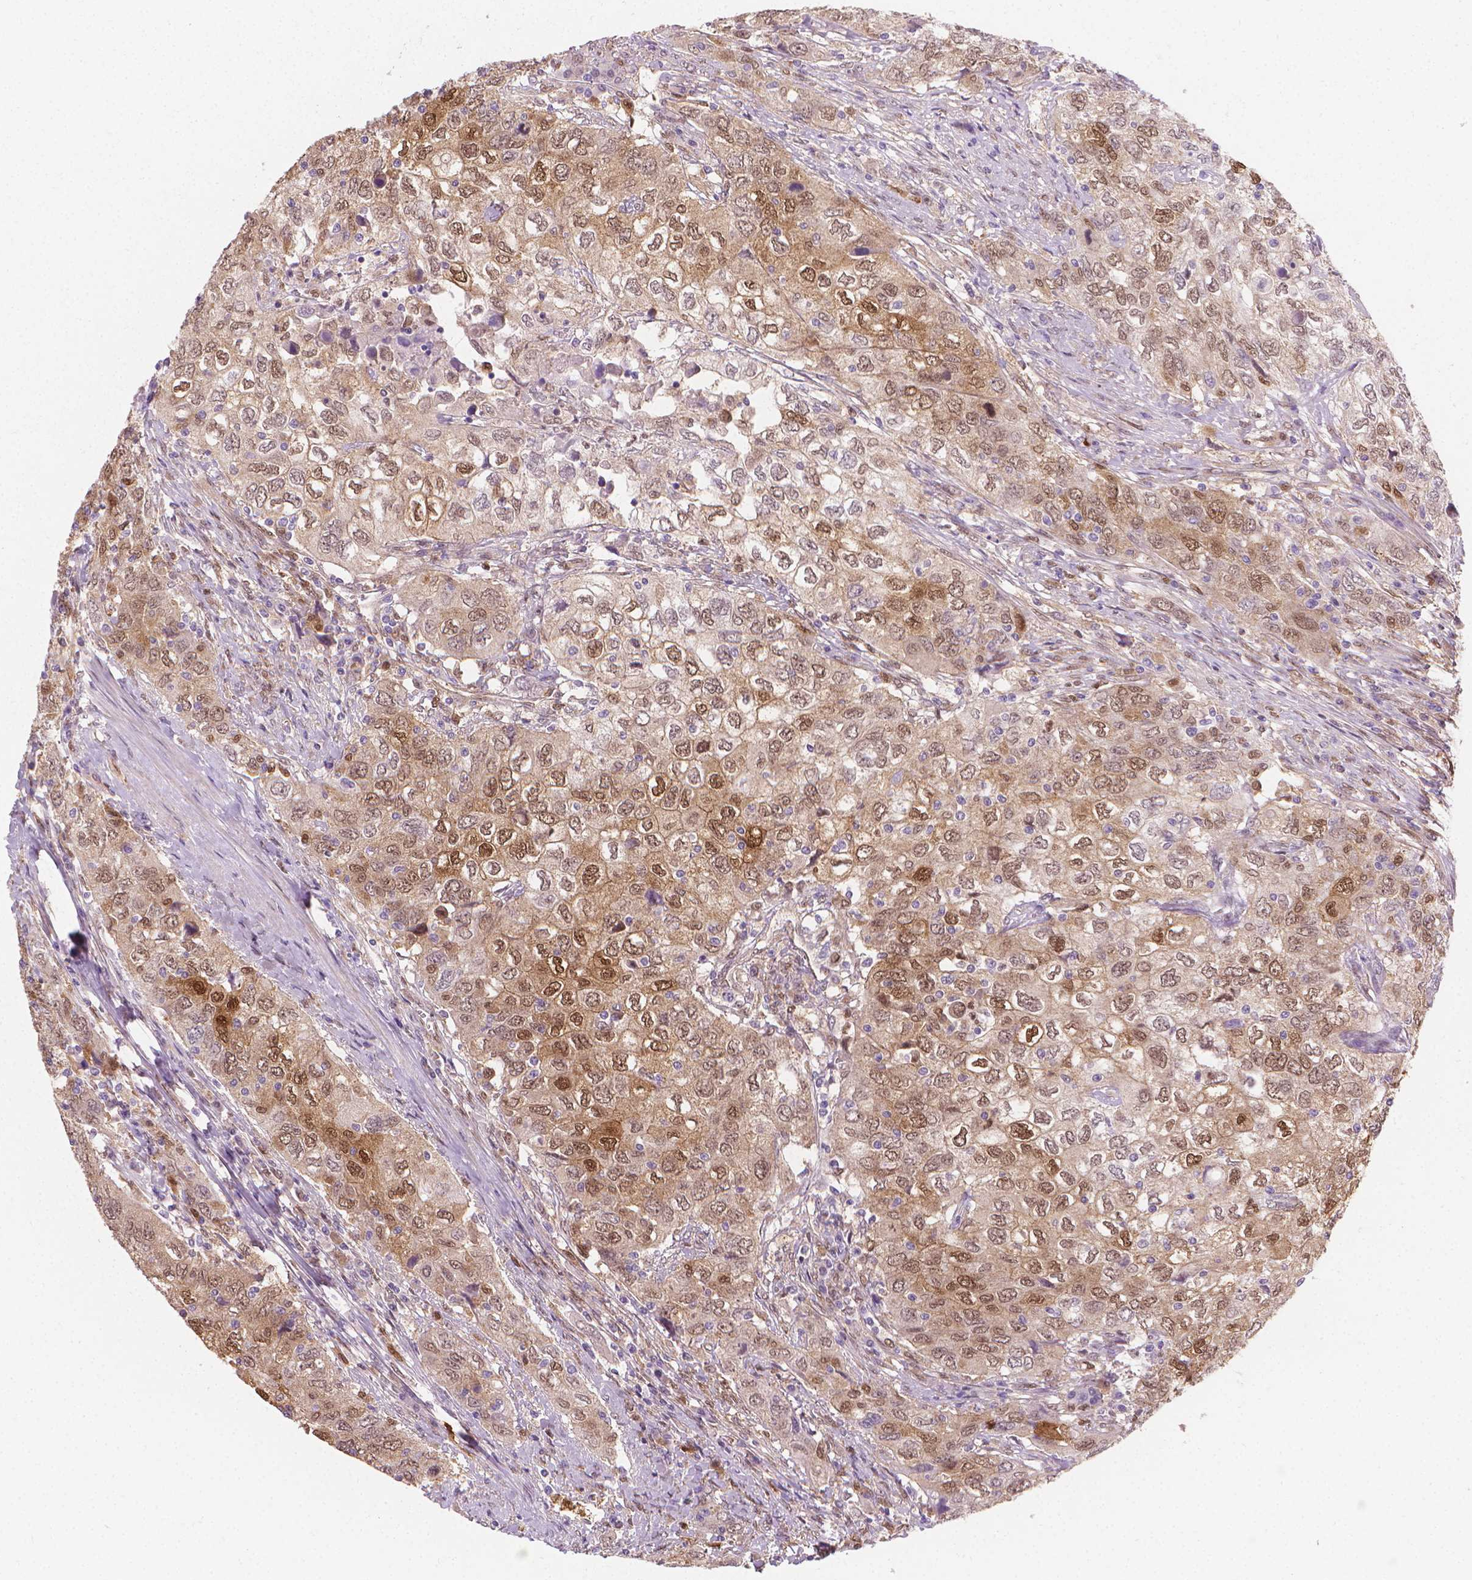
{"staining": {"intensity": "moderate", "quantity": ">75%", "location": "cytoplasmic/membranous,nuclear"}, "tissue": "urothelial cancer", "cell_type": "Tumor cells", "image_type": "cancer", "snomed": [{"axis": "morphology", "description": "Urothelial carcinoma, High grade"}, {"axis": "topography", "description": "Urinary bladder"}], "caption": "Immunohistochemical staining of human urothelial carcinoma (high-grade) exhibits medium levels of moderate cytoplasmic/membranous and nuclear staining in about >75% of tumor cells.", "gene": "TNFAIP2", "patient": {"sex": "male", "age": 76}}